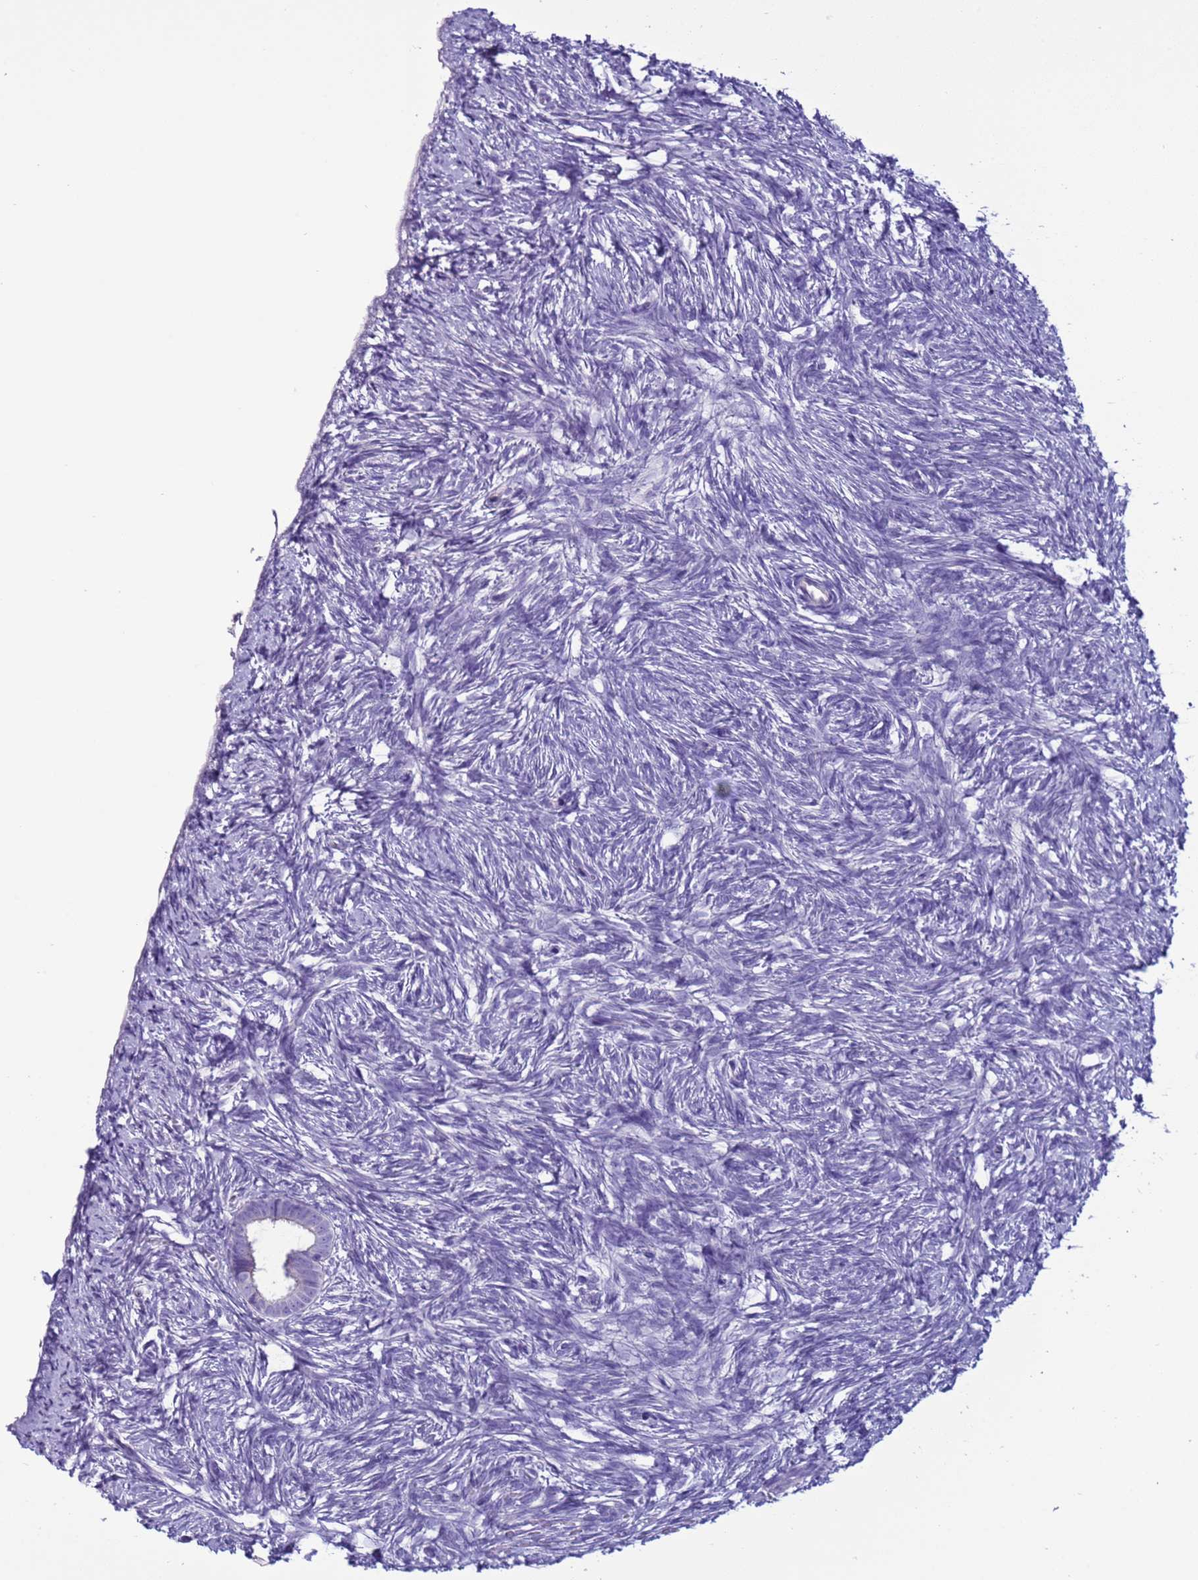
{"staining": {"intensity": "negative", "quantity": "none", "location": "none"}, "tissue": "ovary", "cell_type": "Follicle cells", "image_type": "normal", "snomed": [{"axis": "morphology", "description": "Normal tissue, NOS"}, {"axis": "topography", "description": "Ovary"}], "caption": "The histopathology image demonstrates no significant positivity in follicle cells of ovary.", "gene": "CST1", "patient": {"sex": "female", "age": 51}}